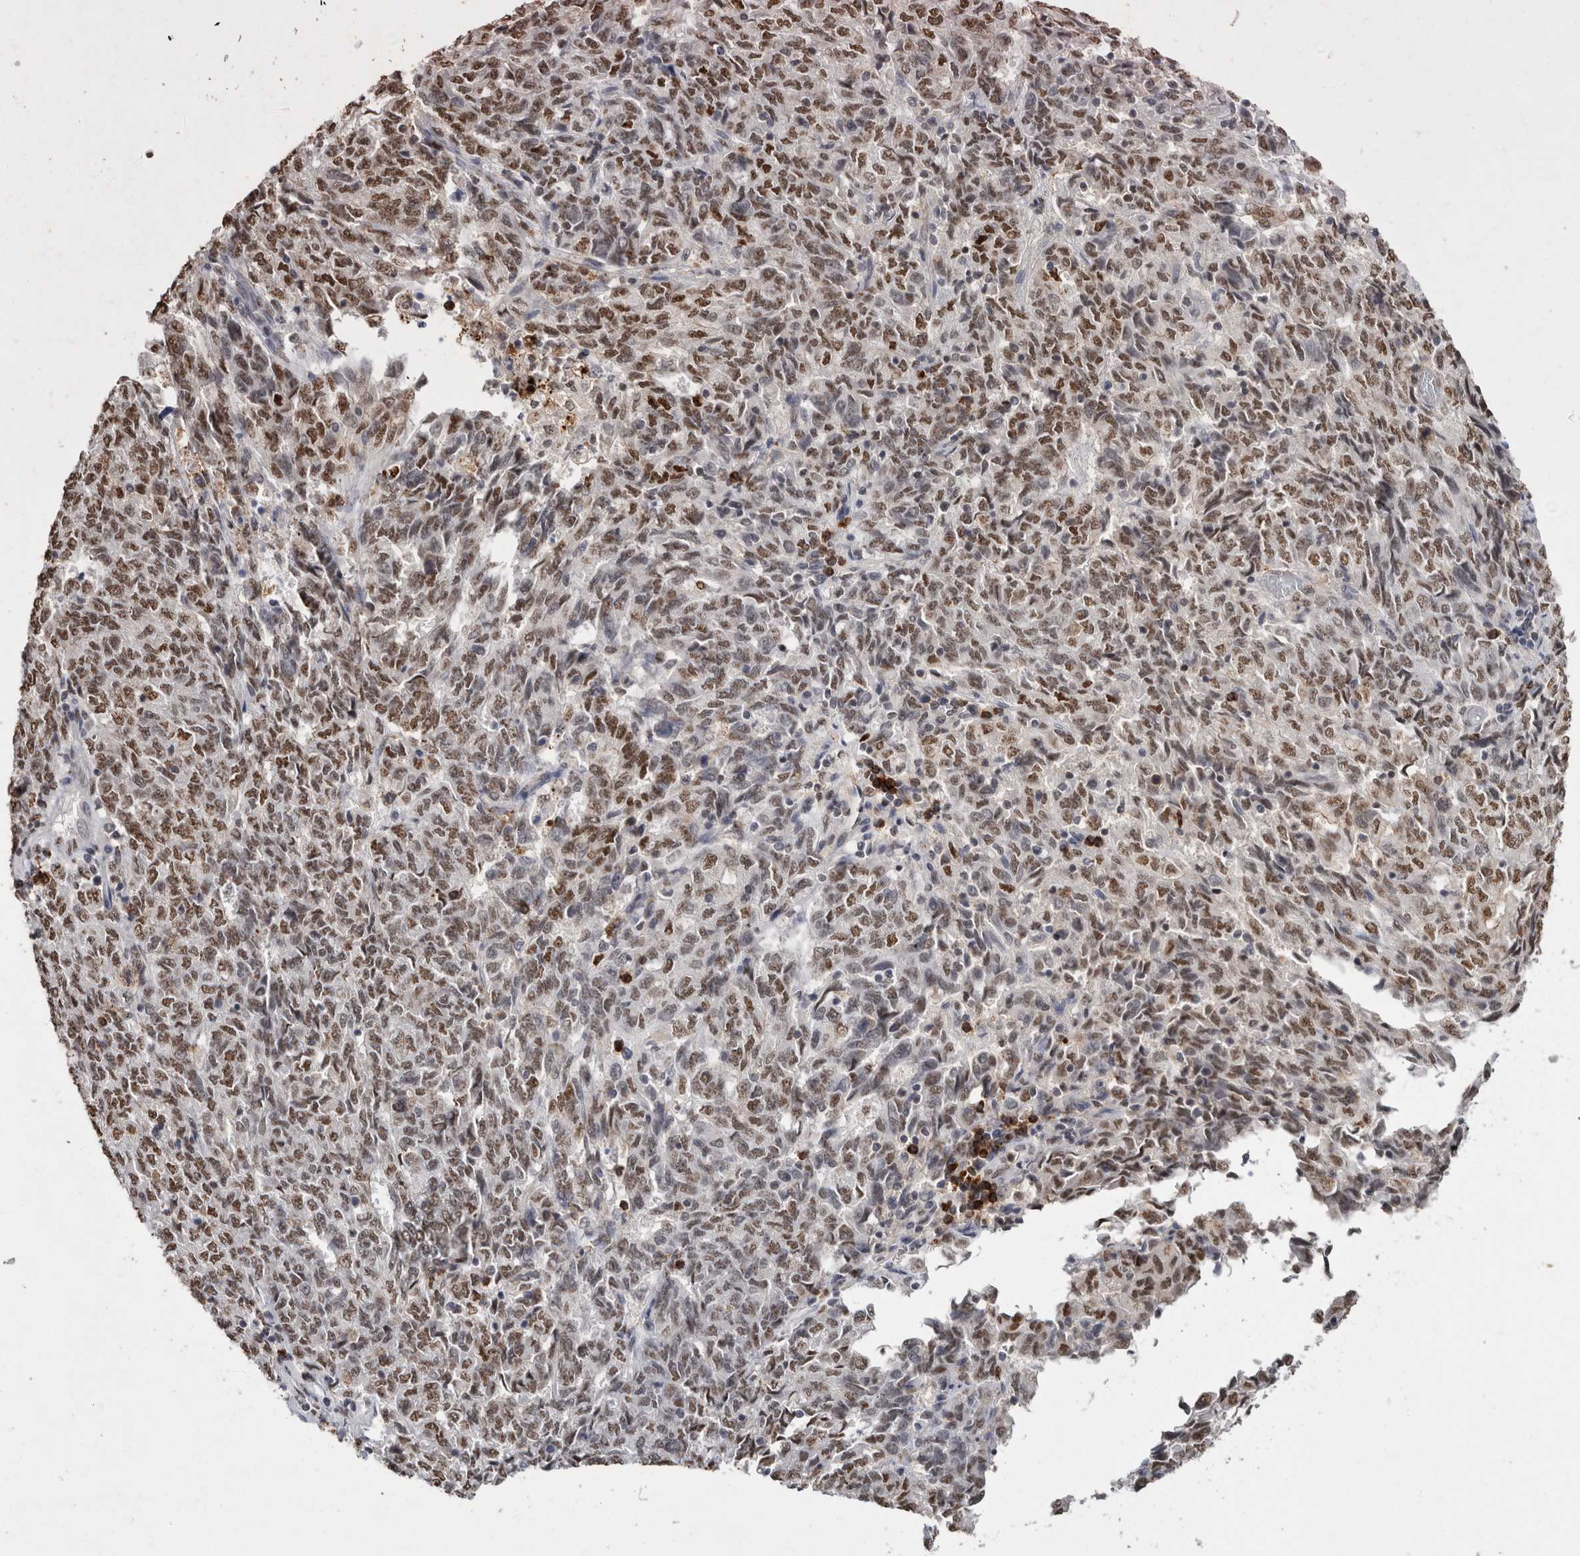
{"staining": {"intensity": "moderate", "quantity": ">75%", "location": "nuclear"}, "tissue": "endometrial cancer", "cell_type": "Tumor cells", "image_type": "cancer", "snomed": [{"axis": "morphology", "description": "Adenocarcinoma, NOS"}, {"axis": "topography", "description": "Endometrium"}], "caption": "The photomicrograph shows immunohistochemical staining of endometrial adenocarcinoma. There is moderate nuclear expression is present in approximately >75% of tumor cells.", "gene": "RPS6KA2", "patient": {"sex": "female", "age": 80}}